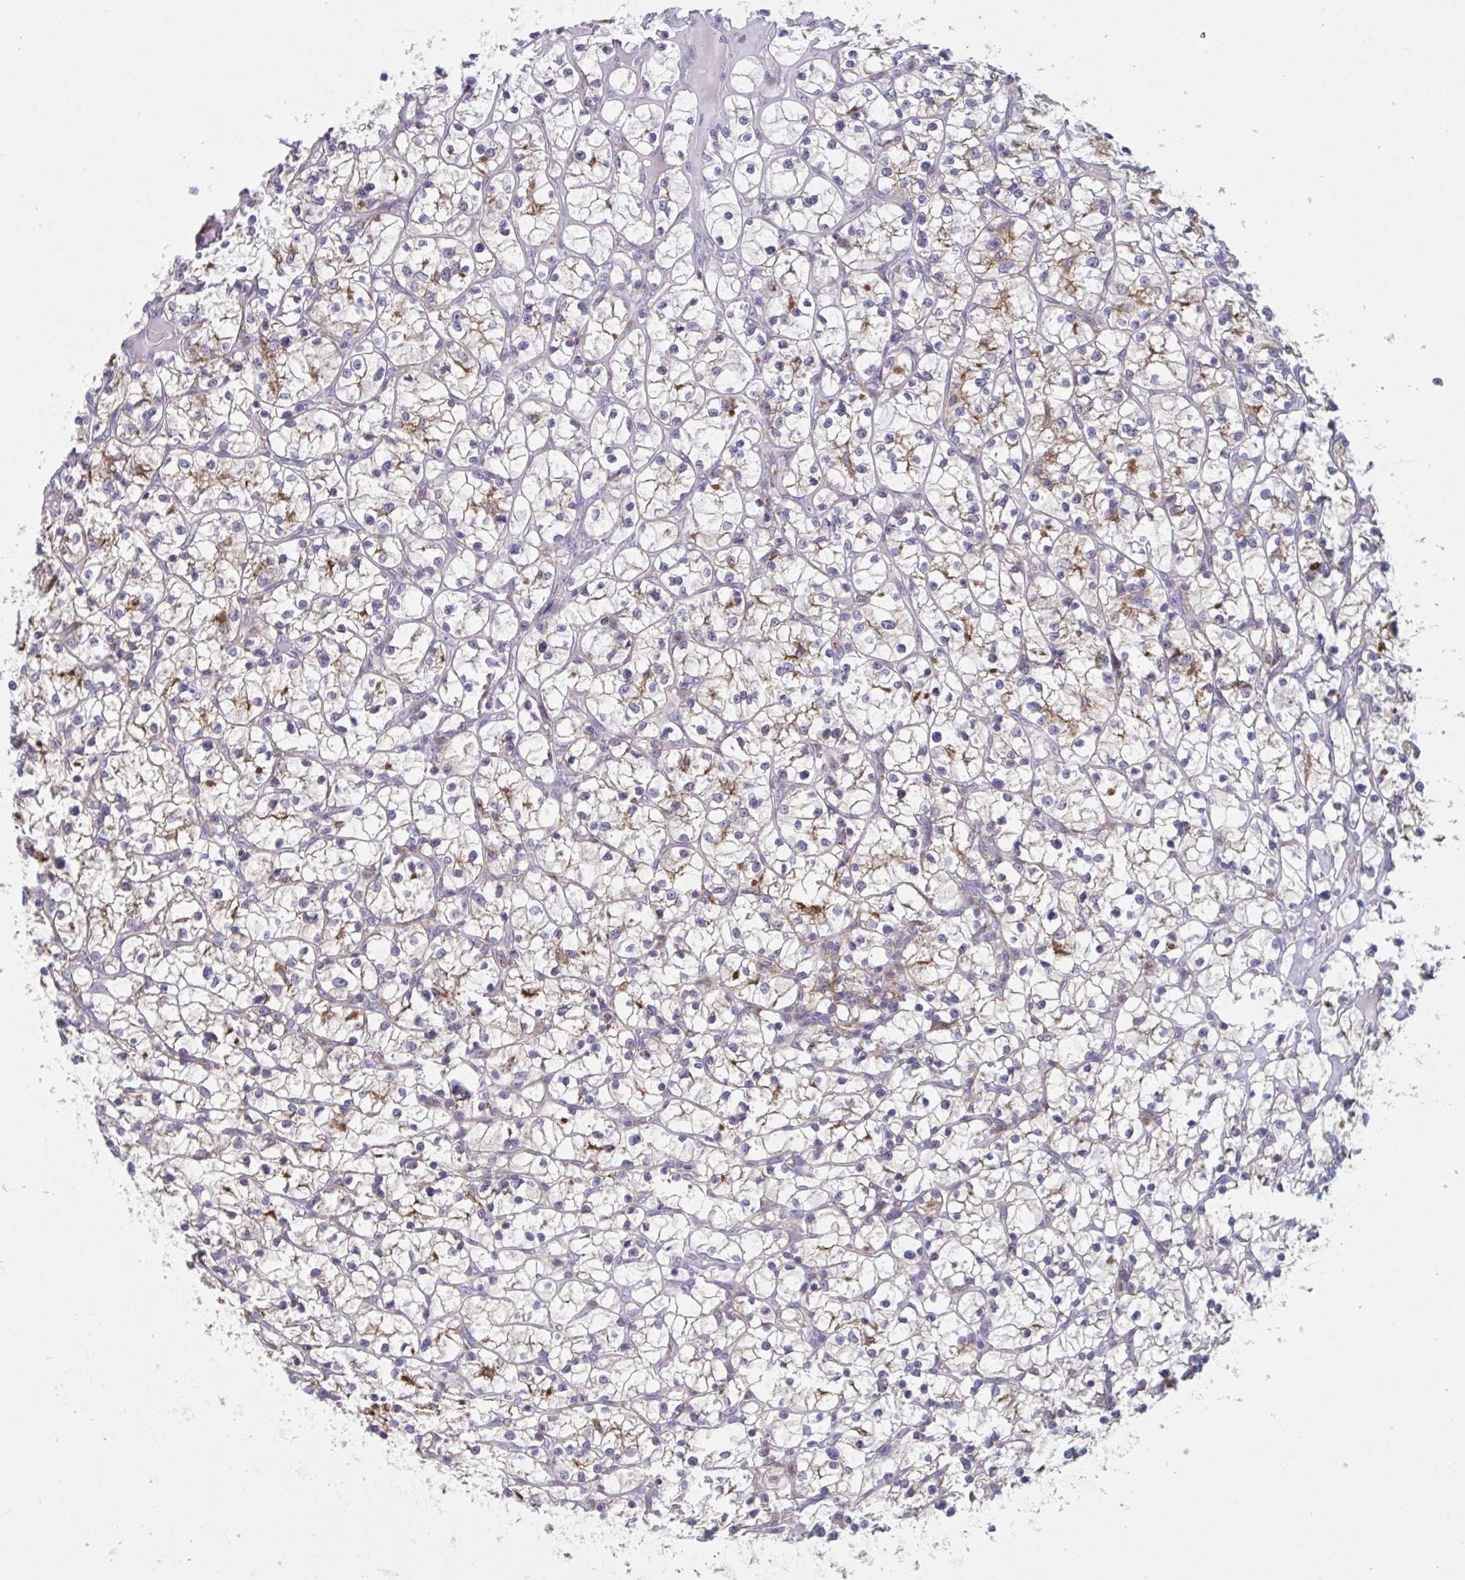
{"staining": {"intensity": "moderate", "quantity": "<25%", "location": "cytoplasmic/membranous"}, "tissue": "renal cancer", "cell_type": "Tumor cells", "image_type": "cancer", "snomed": [{"axis": "morphology", "description": "Adenocarcinoma, NOS"}, {"axis": "topography", "description": "Kidney"}], "caption": "A micrograph showing moderate cytoplasmic/membranous staining in about <25% of tumor cells in renal cancer (adenocarcinoma), as visualized by brown immunohistochemical staining.", "gene": "NIPSNAP1", "patient": {"sex": "female", "age": 64}}